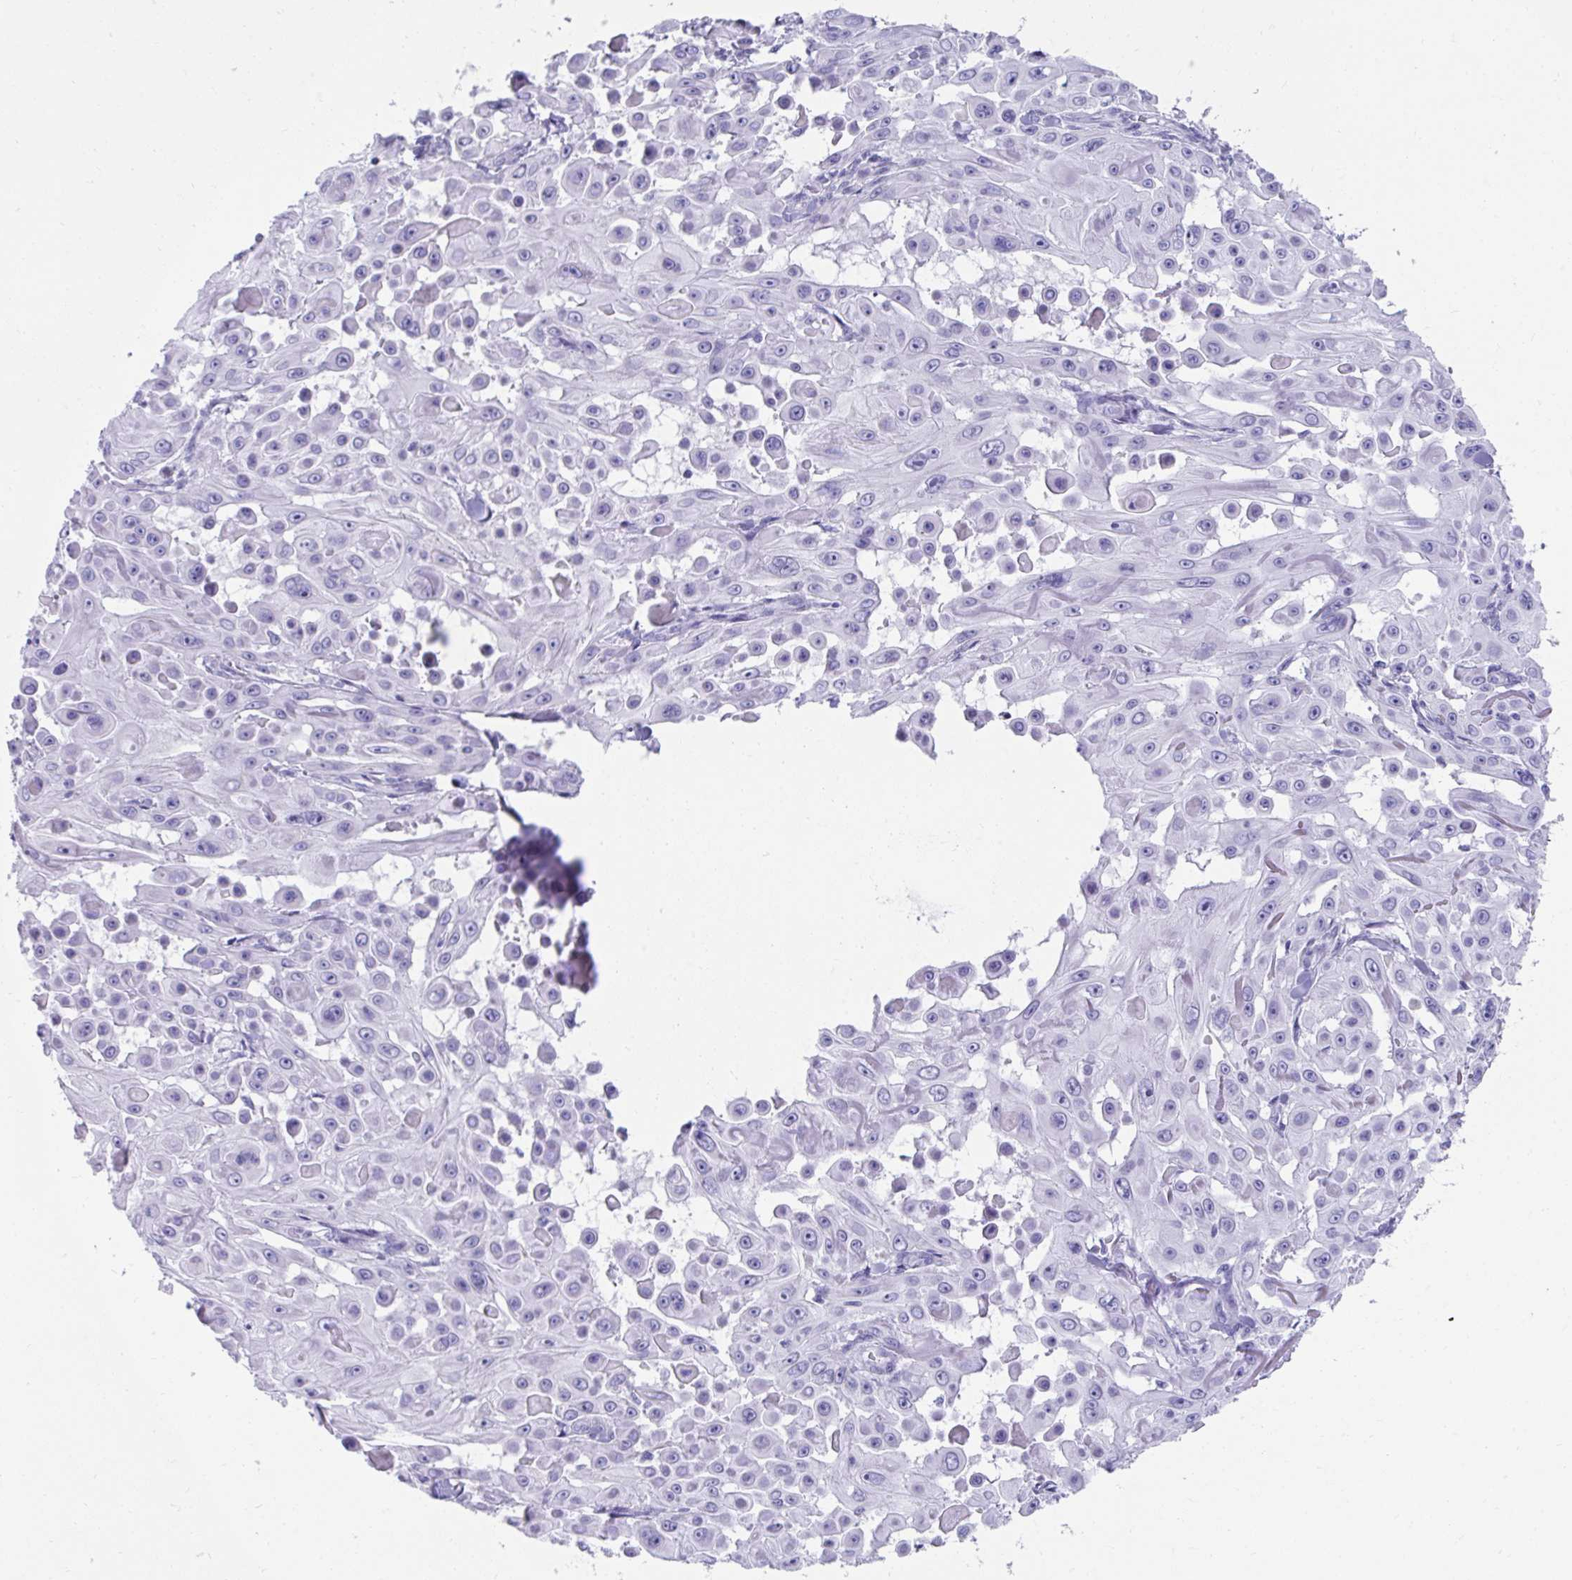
{"staining": {"intensity": "negative", "quantity": "none", "location": "none"}, "tissue": "skin cancer", "cell_type": "Tumor cells", "image_type": "cancer", "snomed": [{"axis": "morphology", "description": "Squamous cell carcinoma, NOS"}, {"axis": "topography", "description": "Skin"}], "caption": "A photomicrograph of squamous cell carcinoma (skin) stained for a protein reveals no brown staining in tumor cells. (DAB (3,3'-diaminobenzidine) immunohistochemistry visualized using brightfield microscopy, high magnification).", "gene": "SEC14L3", "patient": {"sex": "male", "age": 91}}